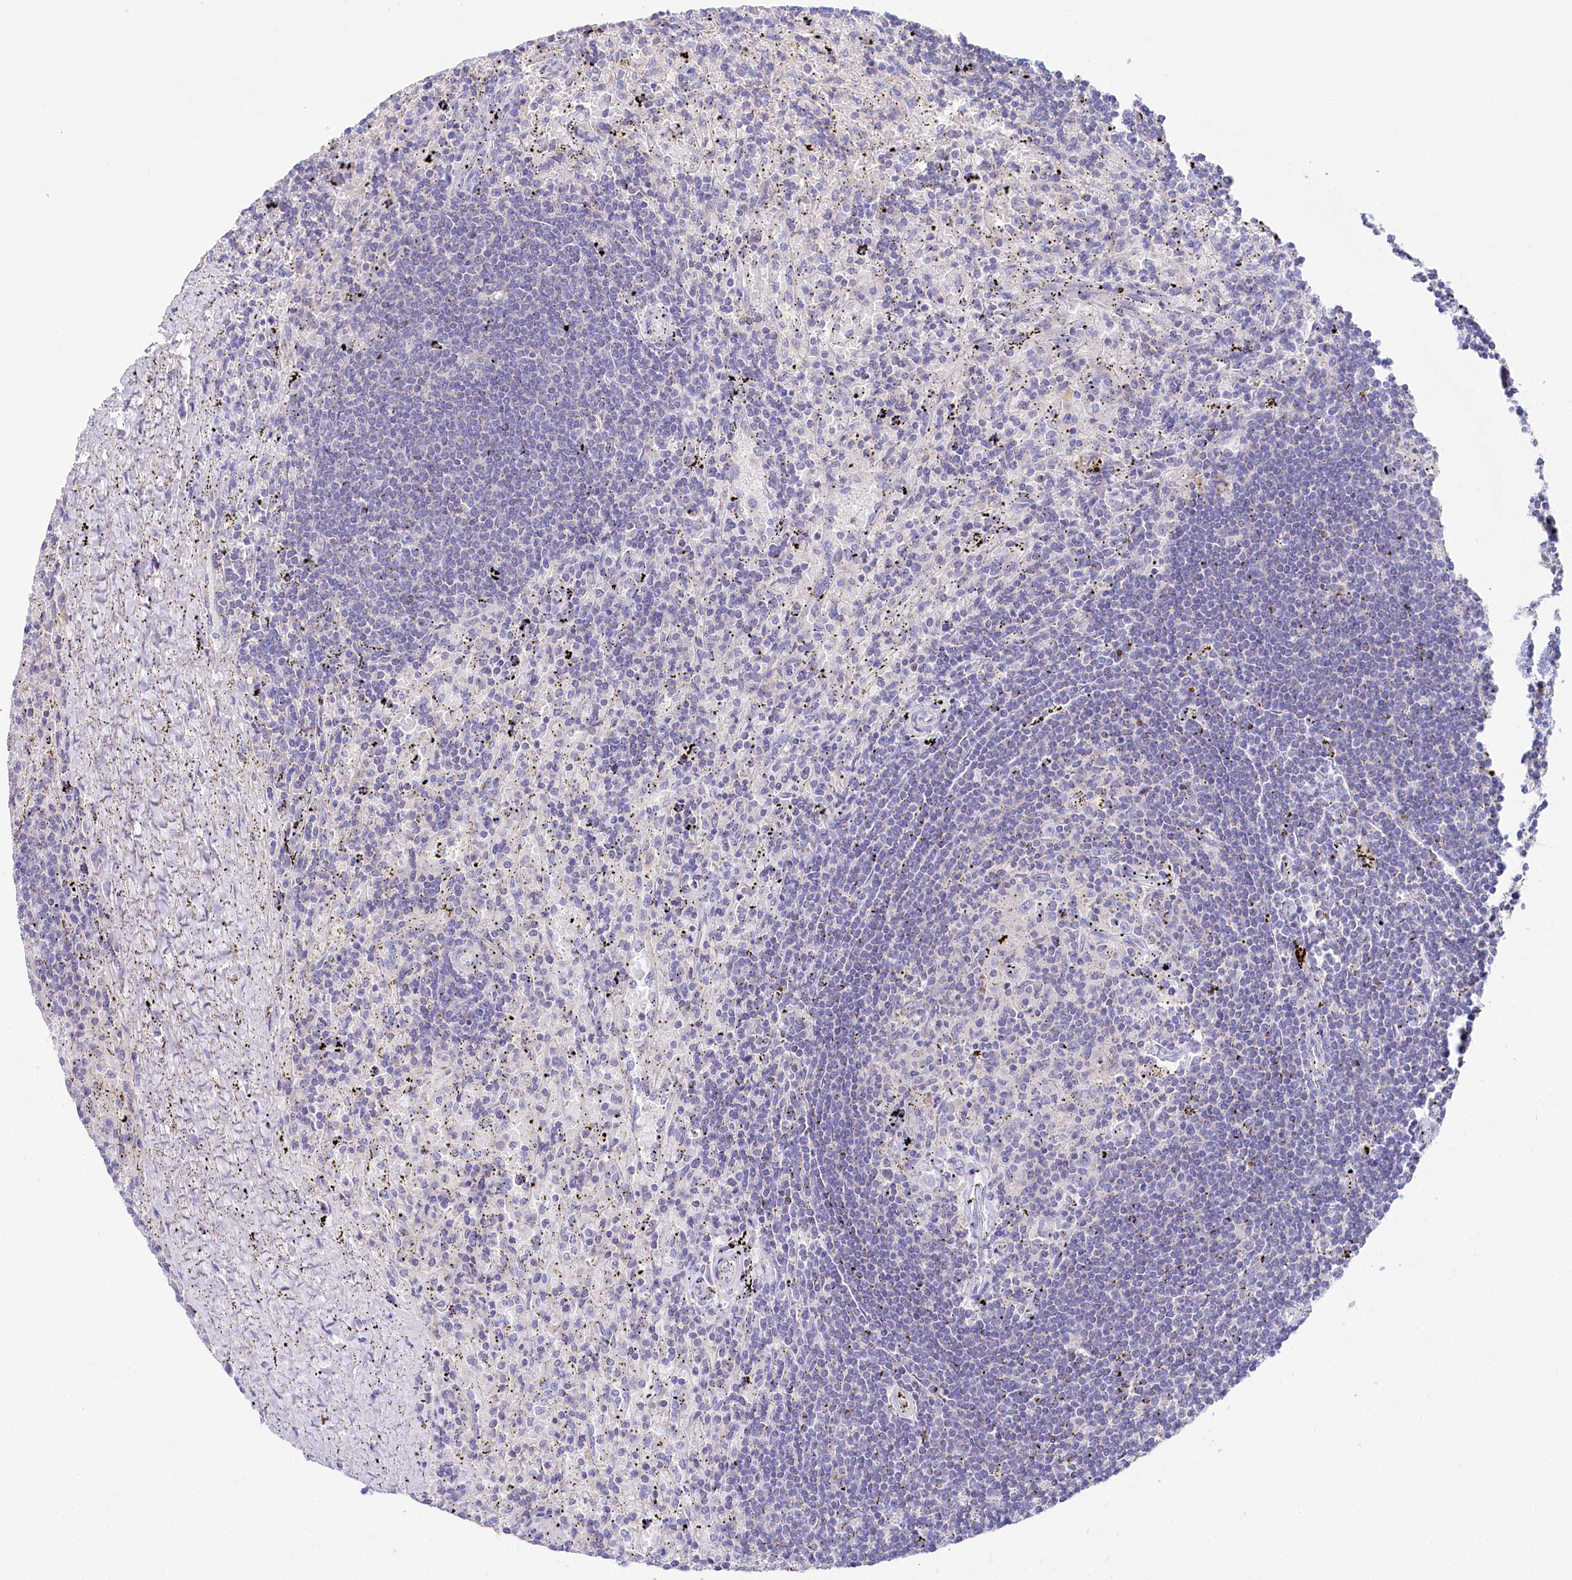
{"staining": {"intensity": "negative", "quantity": "none", "location": "none"}, "tissue": "lymphoma", "cell_type": "Tumor cells", "image_type": "cancer", "snomed": [{"axis": "morphology", "description": "Malignant lymphoma, non-Hodgkin's type, Low grade"}, {"axis": "topography", "description": "Spleen"}], "caption": "IHC of malignant lymphoma, non-Hodgkin's type (low-grade) exhibits no positivity in tumor cells. Brightfield microscopy of immunohistochemistry stained with DAB (3,3'-diaminobenzidine) (brown) and hematoxylin (blue), captured at high magnification.", "gene": "VPS26B", "patient": {"sex": "male", "age": 76}}